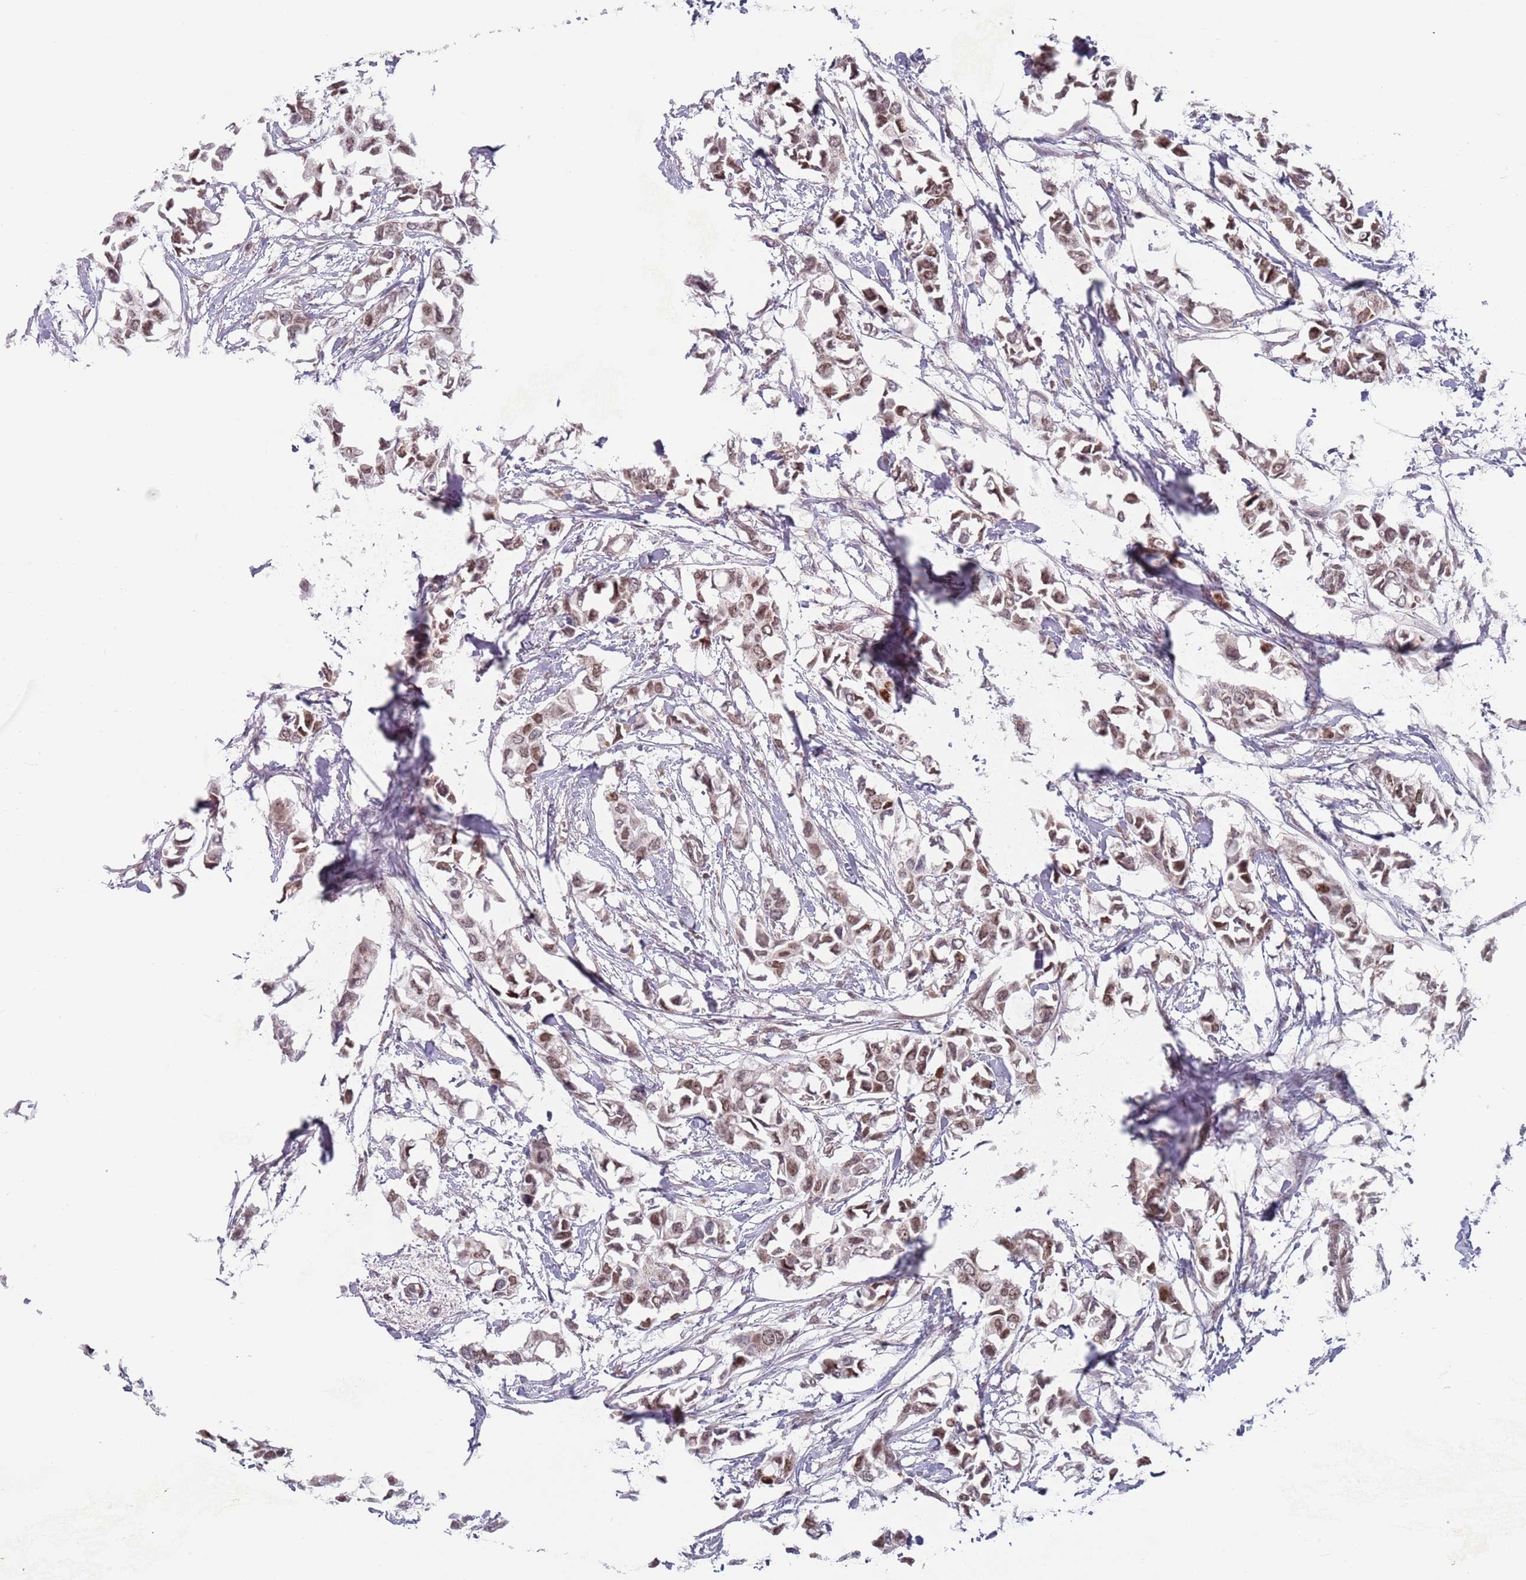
{"staining": {"intensity": "weak", "quantity": ">75%", "location": "nuclear"}, "tissue": "breast cancer", "cell_type": "Tumor cells", "image_type": "cancer", "snomed": [{"axis": "morphology", "description": "Duct carcinoma"}, {"axis": "topography", "description": "Breast"}], "caption": "Immunohistochemical staining of breast cancer displays low levels of weak nuclear expression in about >75% of tumor cells. Immunohistochemistry stains the protein in brown and the nuclei are stained blue.", "gene": "MFSD12", "patient": {"sex": "female", "age": 41}}